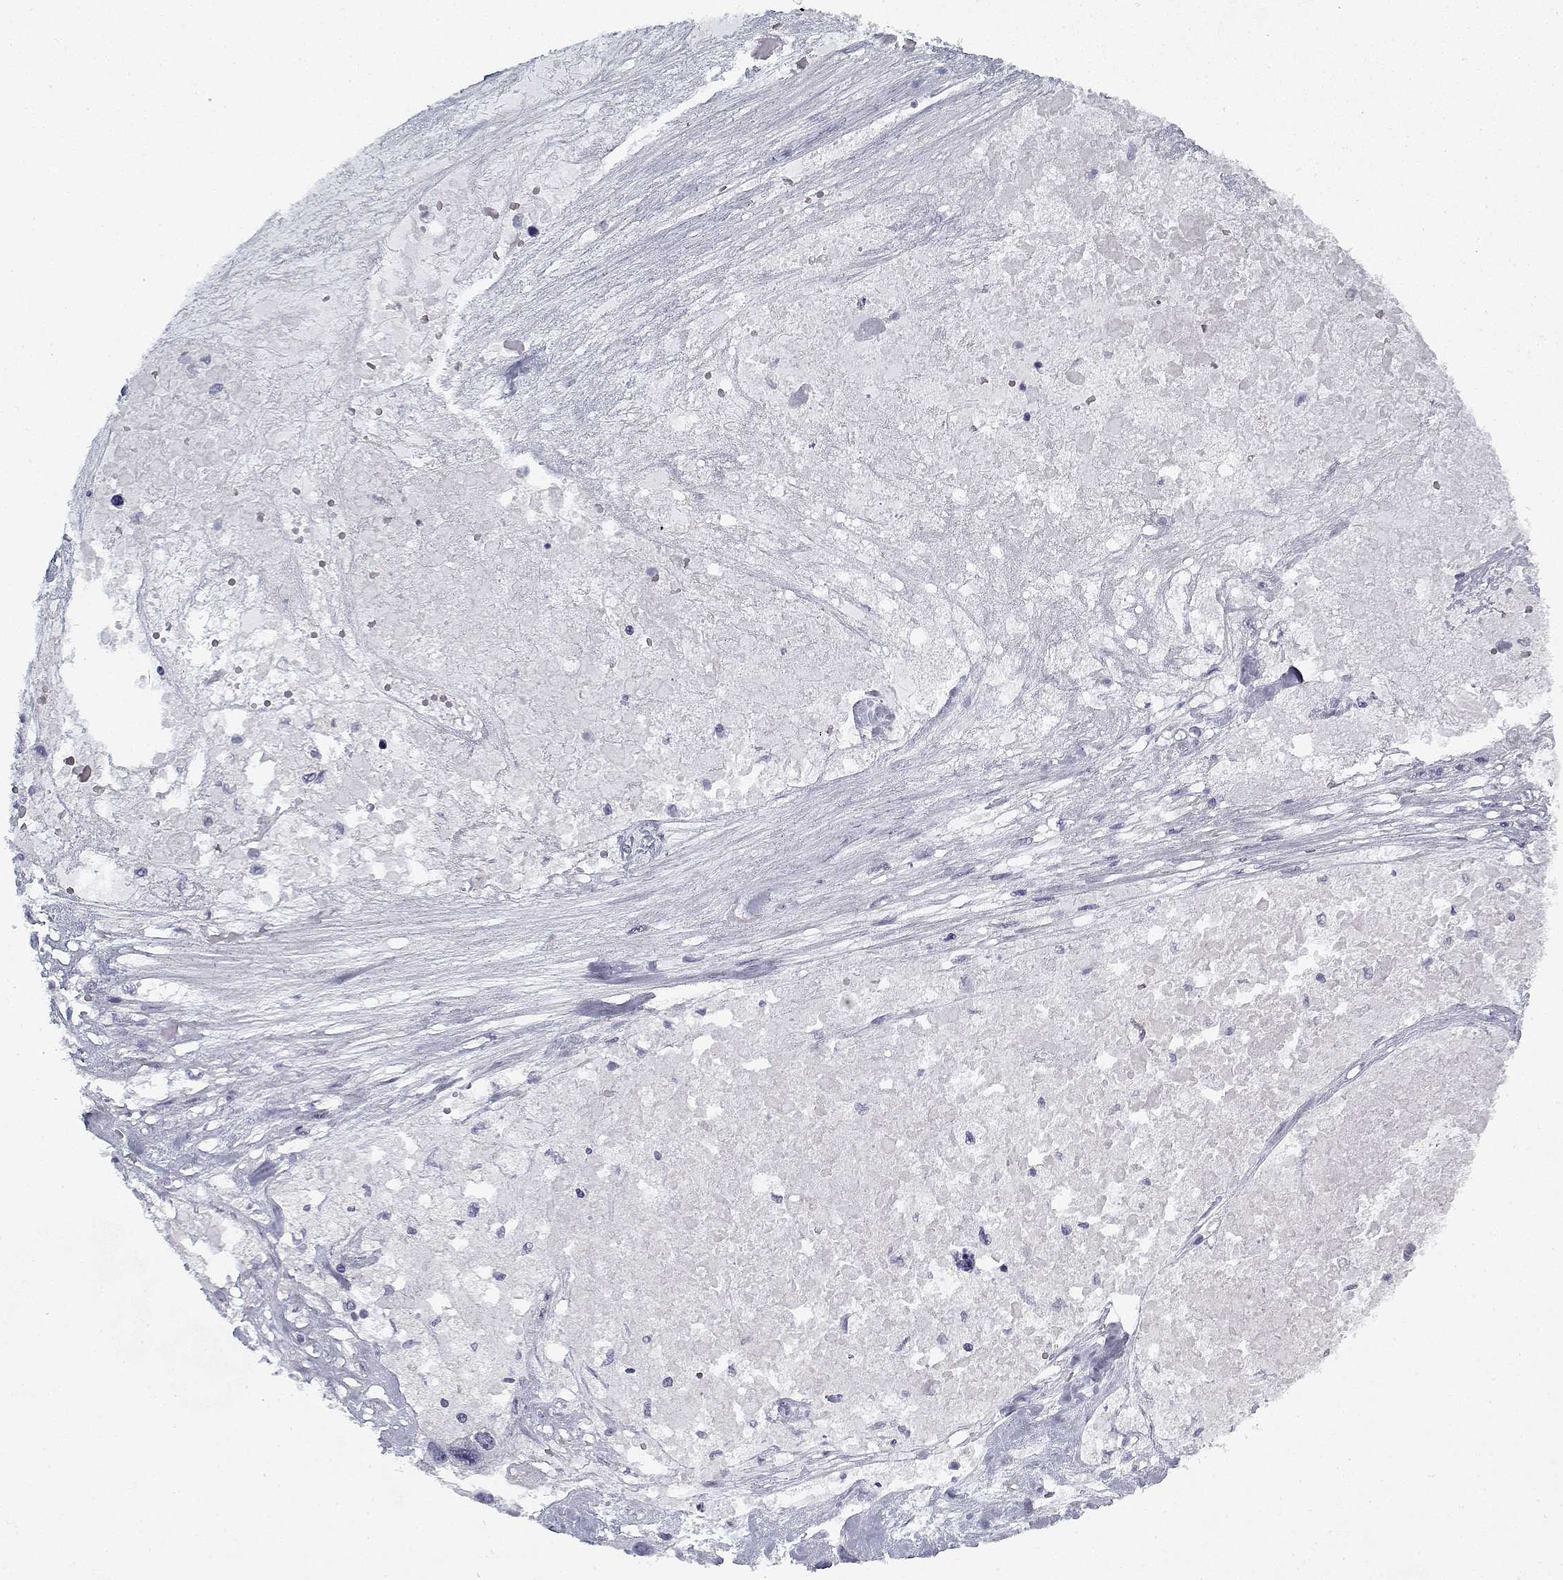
{"staining": {"intensity": "negative", "quantity": "none", "location": "none"}, "tissue": "ovarian cancer", "cell_type": "Tumor cells", "image_type": "cancer", "snomed": [{"axis": "morphology", "description": "Cystadenocarcinoma, serous, NOS"}, {"axis": "topography", "description": "Ovary"}], "caption": "The immunohistochemistry photomicrograph has no significant expression in tumor cells of ovarian cancer (serous cystadenocarcinoma) tissue.", "gene": "RNF32", "patient": {"sex": "female", "age": 54}}